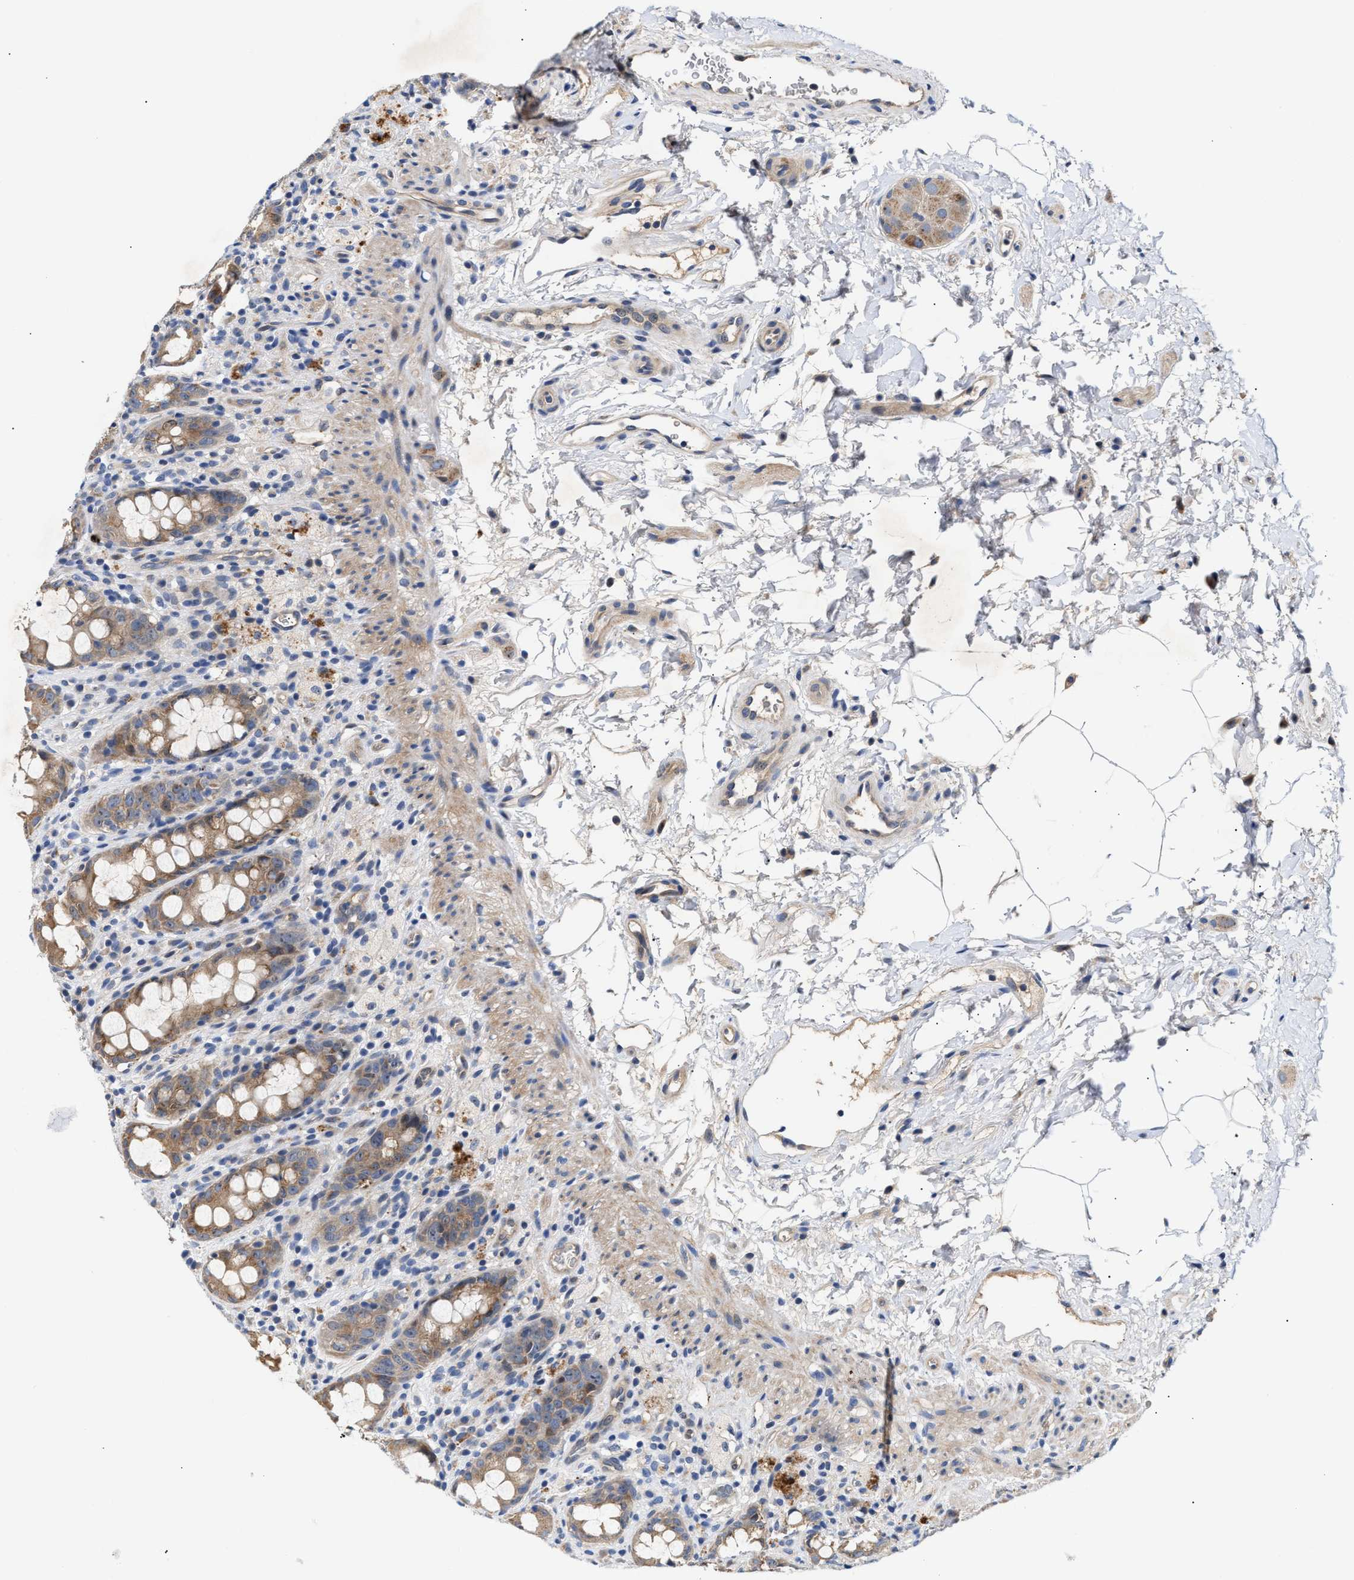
{"staining": {"intensity": "moderate", "quantity": ">75%", "location": "cytoplasmic/membranous"}, "tissue": "rectum", "cell_type": "Glandular cells", "image_type": "normal", "snomed": [{"axis": "morphology", "description": "Normal tissue, NOS"}, {"axis": "topography", "description": "Rectum"}], "caption": "Normal rectum reveals moderate cytoplasmic/membranous expression in approximately >75% of glandular cells.", "gene": "CCDC146", "patient": {"sex": "male", "age": 44}}